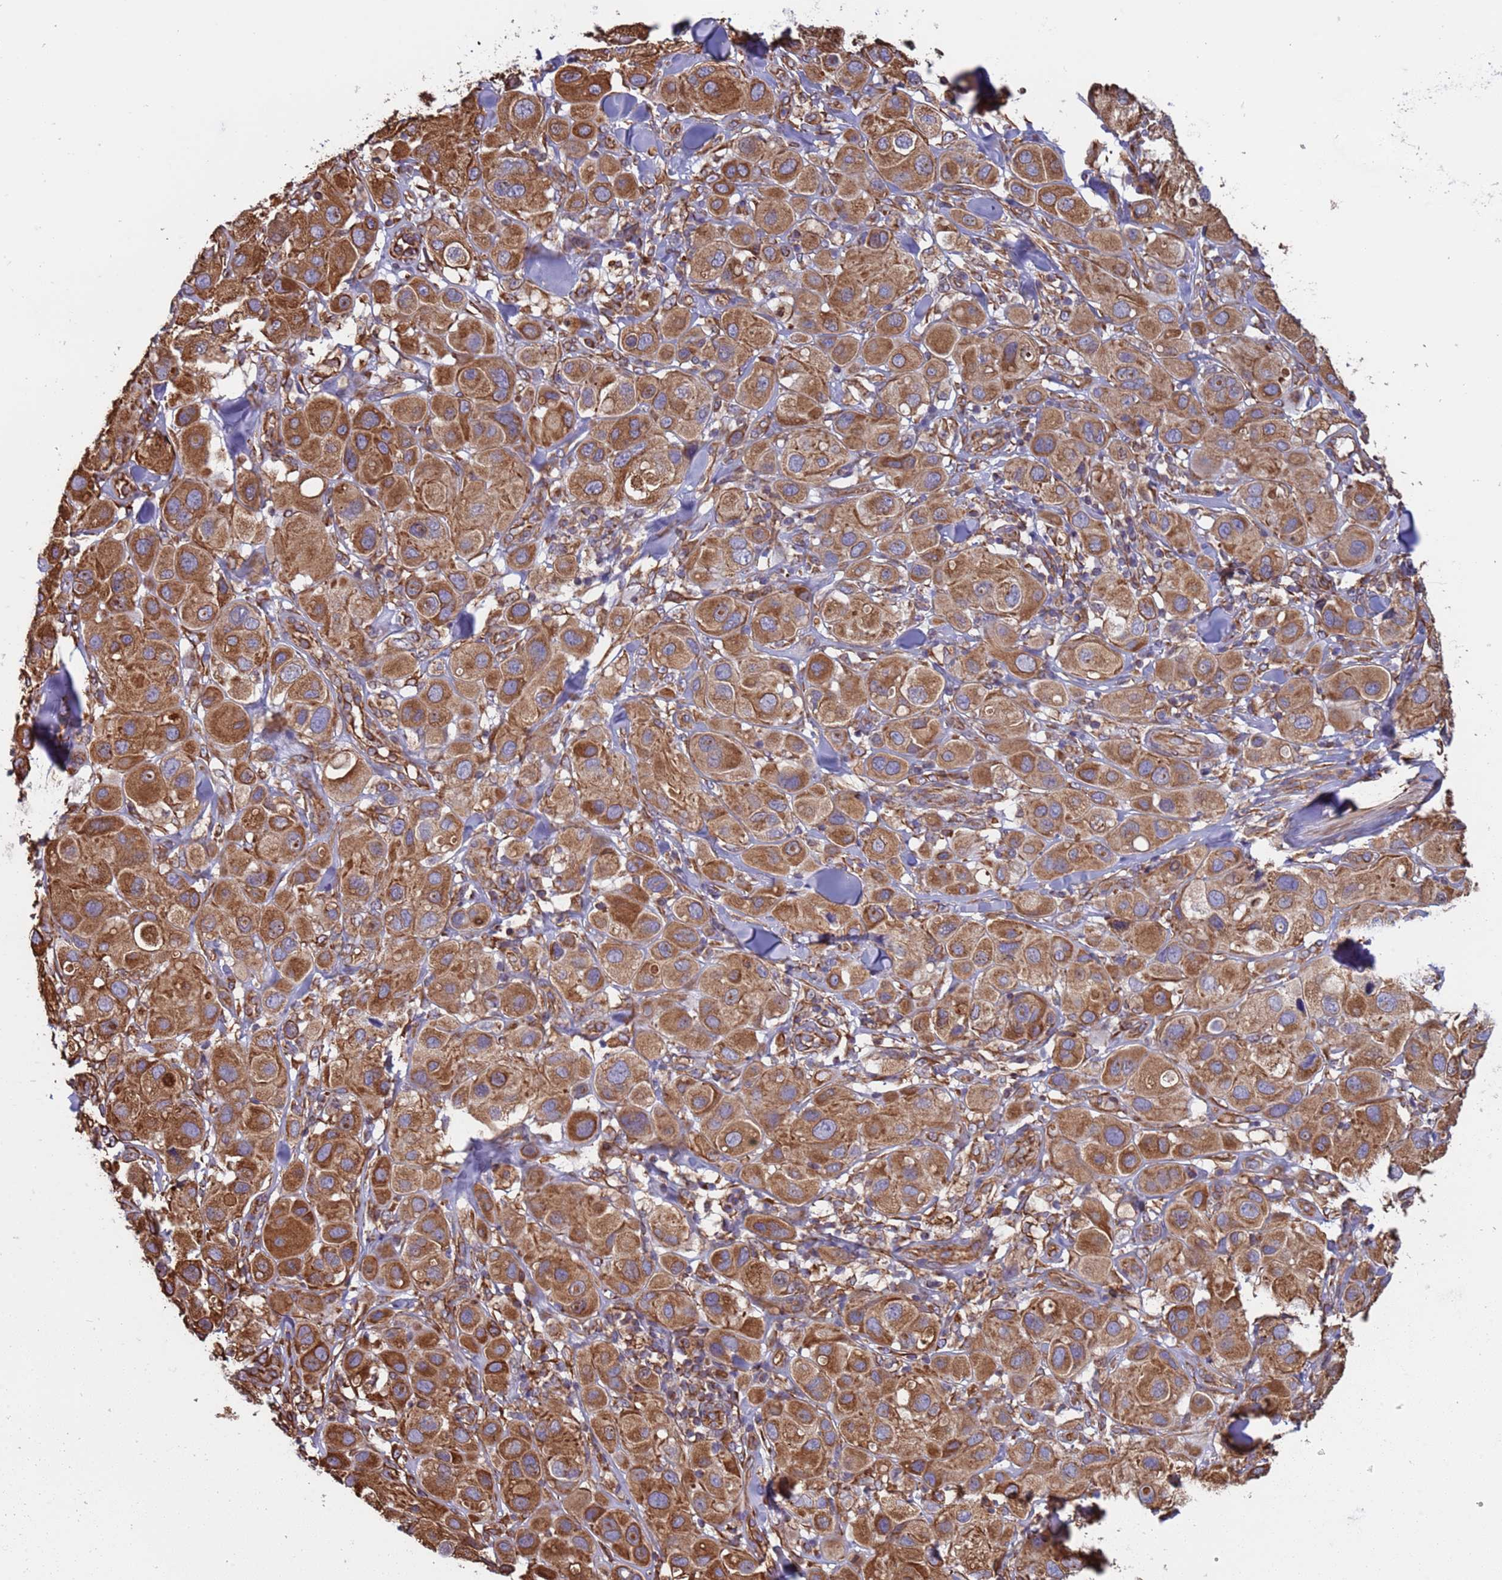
{"staining": {"intensity": "strong", "quantity": ">75%", "location": "cytoplasmic/membranous"}, "tissue": "melanoma", "cell_type": "Tumor cells", "image_type": "cancer", "snomed": [{"axis": "morphology", "description": "Malignant melanoma, Metastatic site"}, {"axis": "topography", "description": "Skin"}], "caption": "Tumor cells show high levels of strong cytoplasmic/membranous staining in approximately >75% of cells in malignant melanoma (metastatic site).", "gene": "NUDT12", "patient": {"sex": "male", "age": 41}}